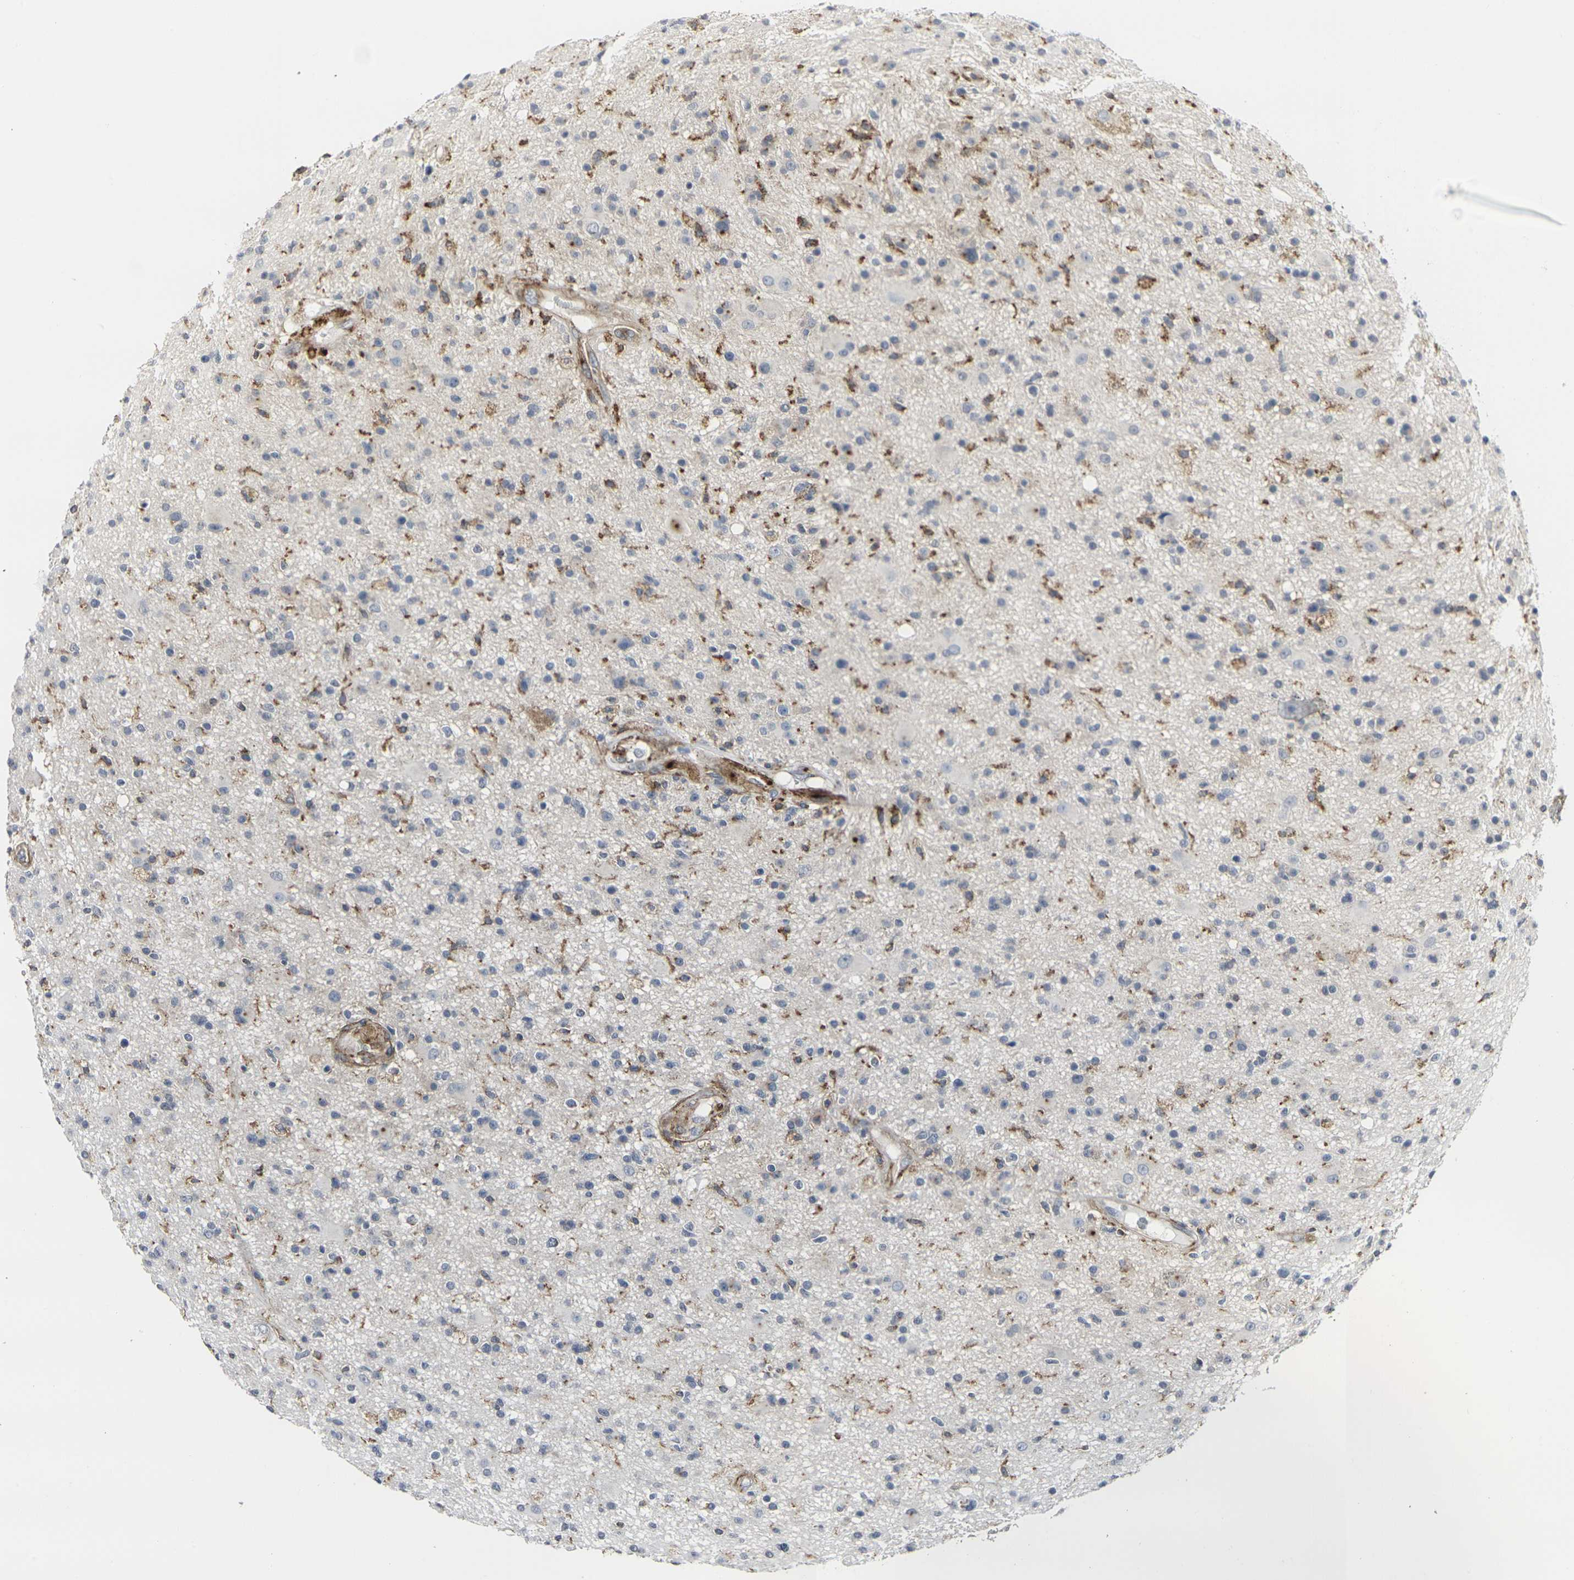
{"staining": {"intensity": "weak", "quantity": "<25%", "location": "cytoplasmic/membranous"}, "tissue": "glioma", "cell_type": "Tumor cells", "image_type": "cancer", "snomed": [{"axis": "morphology", "description": "Glioma, malignant, High grade"}, {"axis": "topography", "description": "Brain"}], "caption": "DAB immunohistochemical staining of human high-grade glioma (malignant) exhibits no significant staining in tumor cells. (DAB immunohistochemistry (IHC) visualized using brightfield microscopy, high magnification).", "gene": "MYOF", "patient": {"sex": "male", "age": 33}}